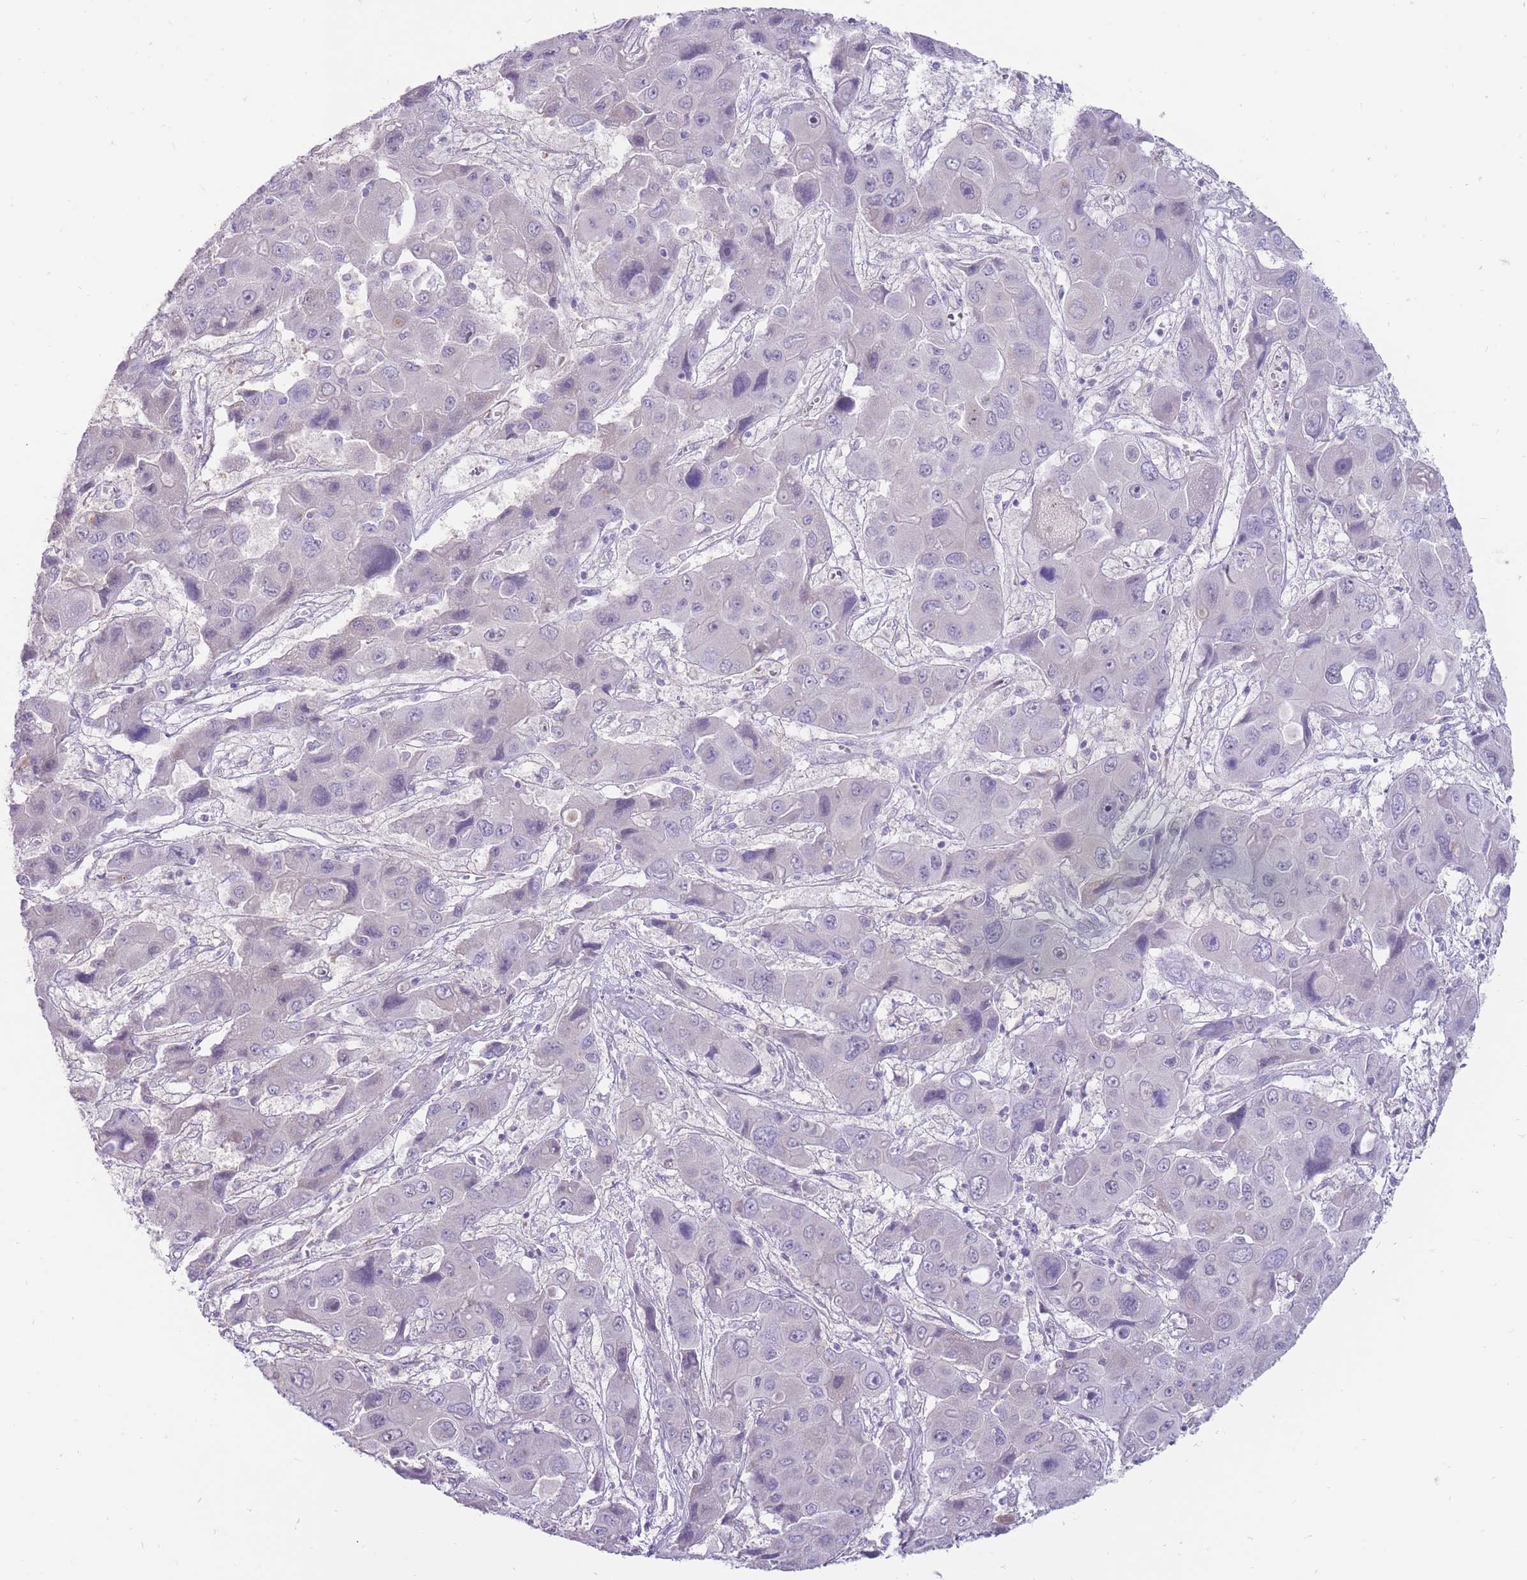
{"staining": {"intensity": "negative", "quantity": "none", "location": "none"}, "tissue": "liver cancer", "cell_type": "Tumor cells", "image_type": "cancer", "snomed": [{"axis": "morphology", "description": "Cholangiocarcinoma"}, {"axis": "topography", "description": "Liver"}], "caption": "This is an immunohistochemistry histopathology image of human liver cancer. There is no staining in tumor cells.", "gene": "ERICH4", "patient": {"sex": "male", "age": 67}}